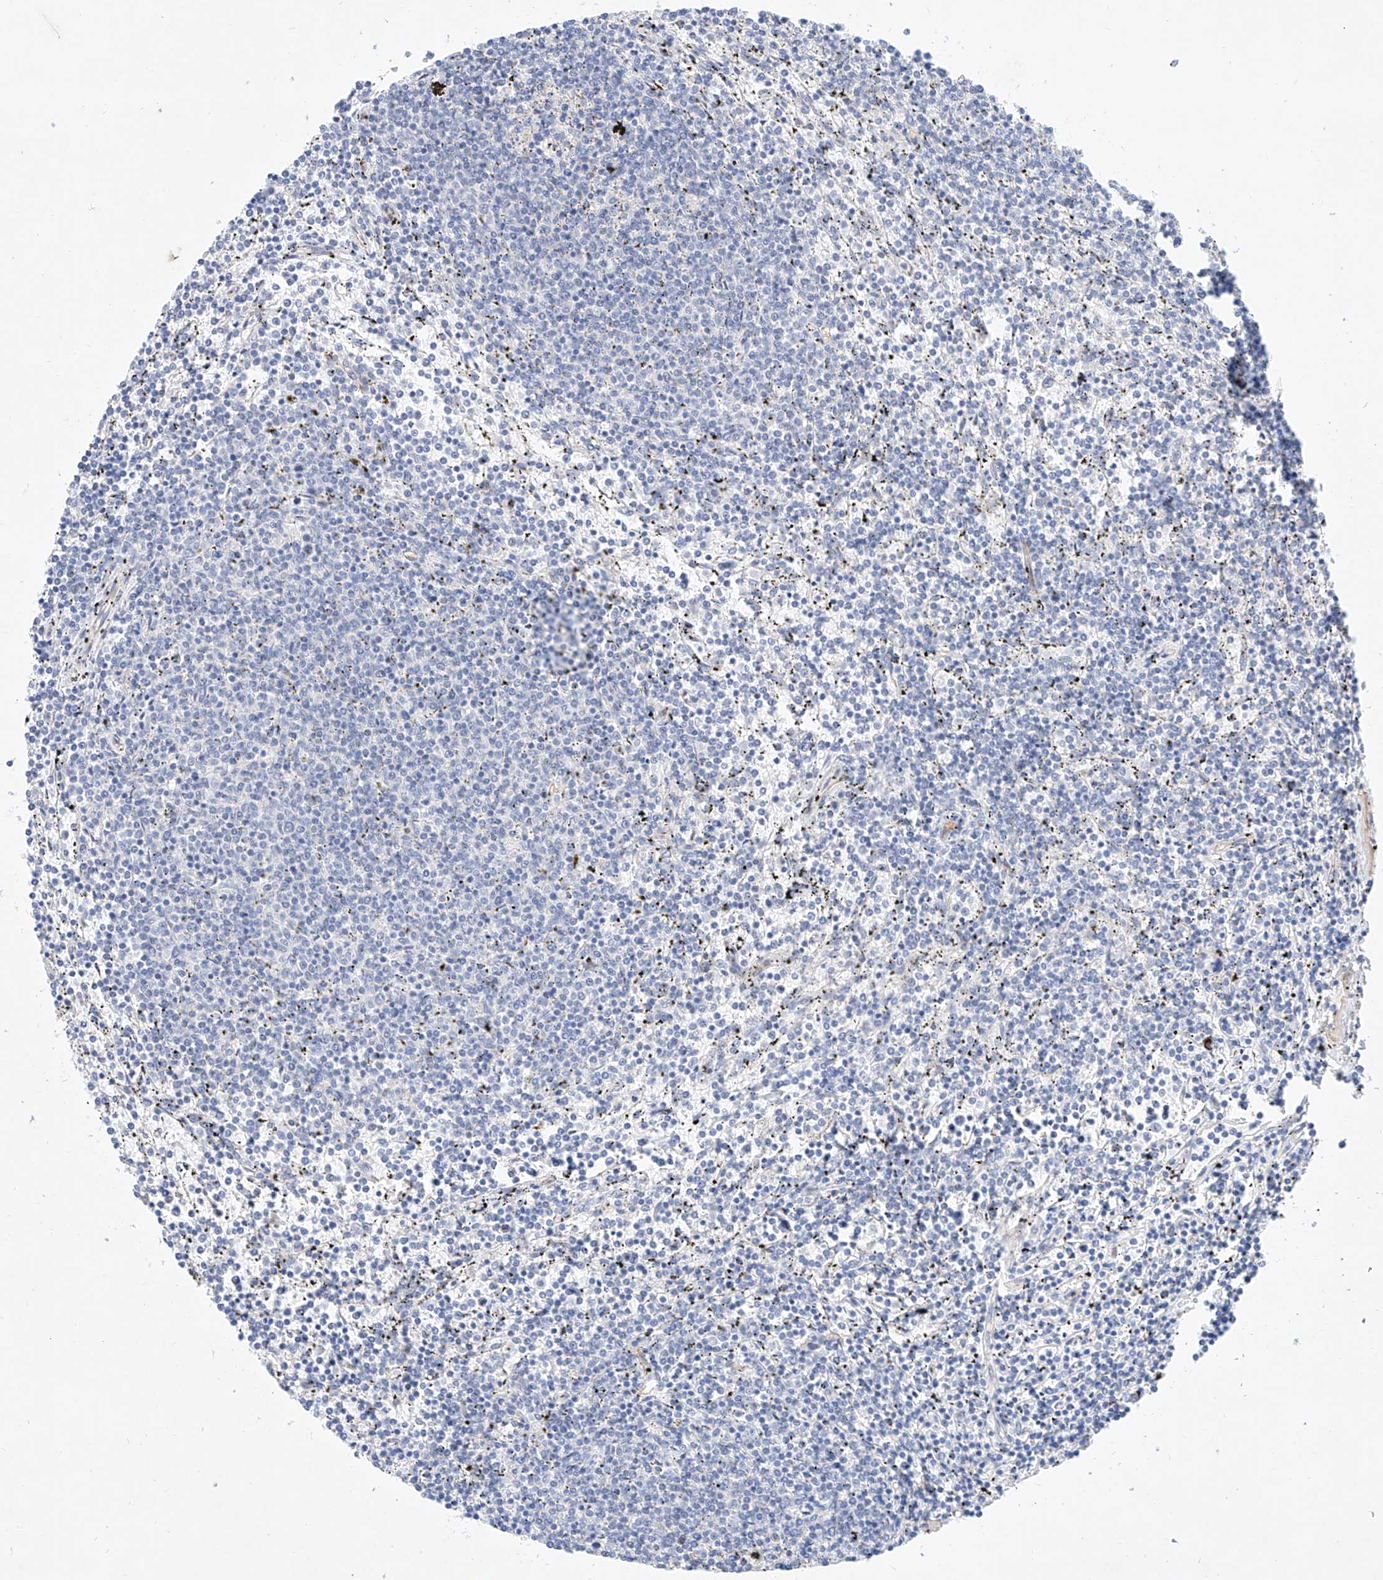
{"staining": {"intensity": "negative", "quantity": "none", "location": "none"}, "tissue": "lymphoma", "cell_type": "Tumor cells", "image_type": "cancer", "snomed": [{"axis": "morphology", "description": "Malignant lymphoma, non-Hodgkin's type, Low grade"}, {"axis": "topography", "description": "Spleen"}], "caption": "DAB (3,3'-diaminobenzidine) immunohistochemical staining of human lymphoma reveals no significant expression in tumor cells.", "gene": "SBSPON", "patient": {"sex": "female", "age": 50}}